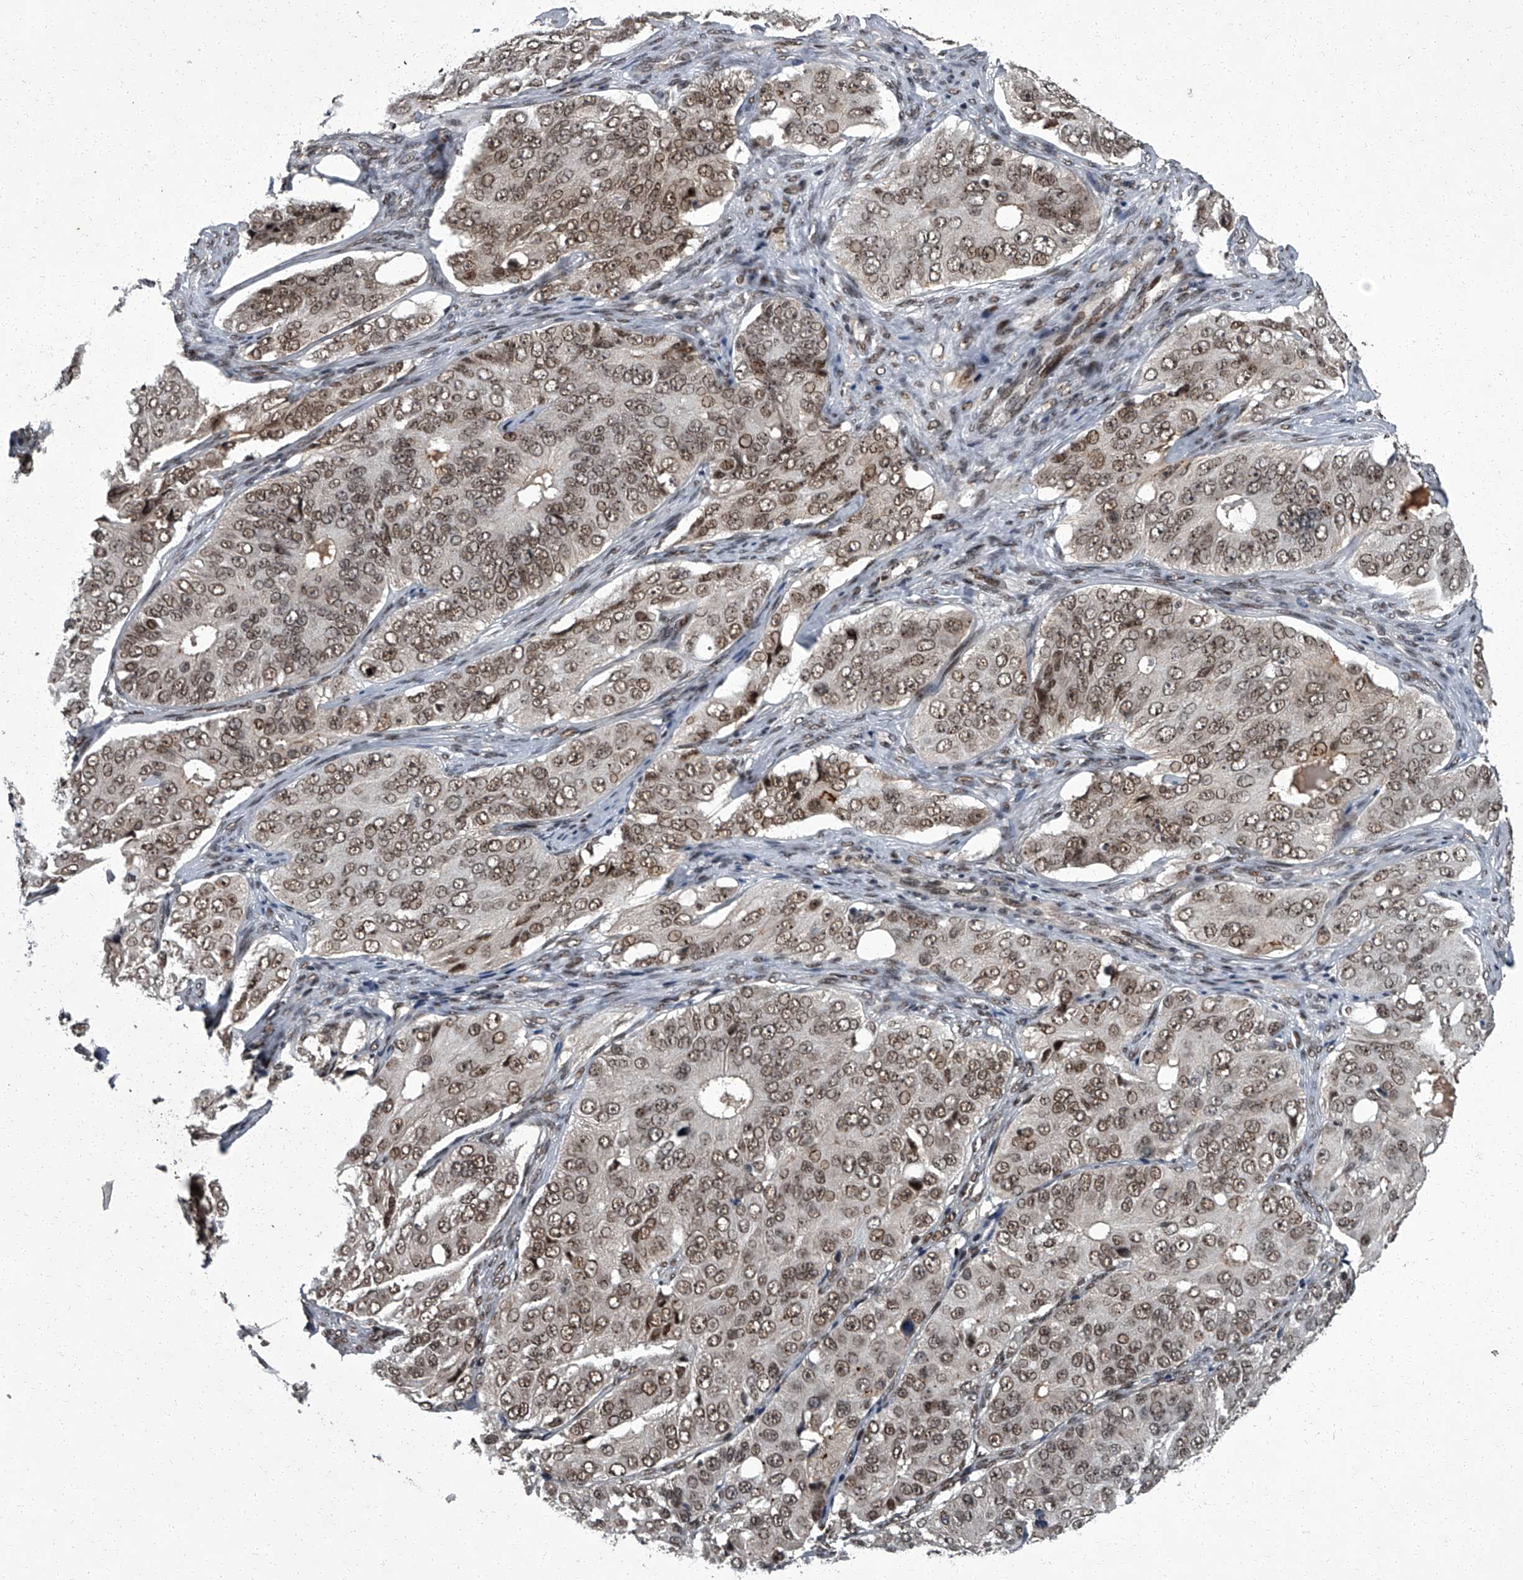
{"staining": {"intensity": "moderate", "quantity": ">75%", "location": "nuclear"}, "tissue": "ovarian cancer", "cell_type": "Tumor cells", "image_type": "cancer", "snomed": [{"axis": "morphology", "description": "Carcinoma, endometroid"}, {"axis": "topography", "description": "Ovary"}], "caption": "Moderate nuclear expression is appreciated in about >75% of tumor cells in ovarian cancer.", "gene": "ZNF518B", "patient": {"sex": "female", "age": 51}}